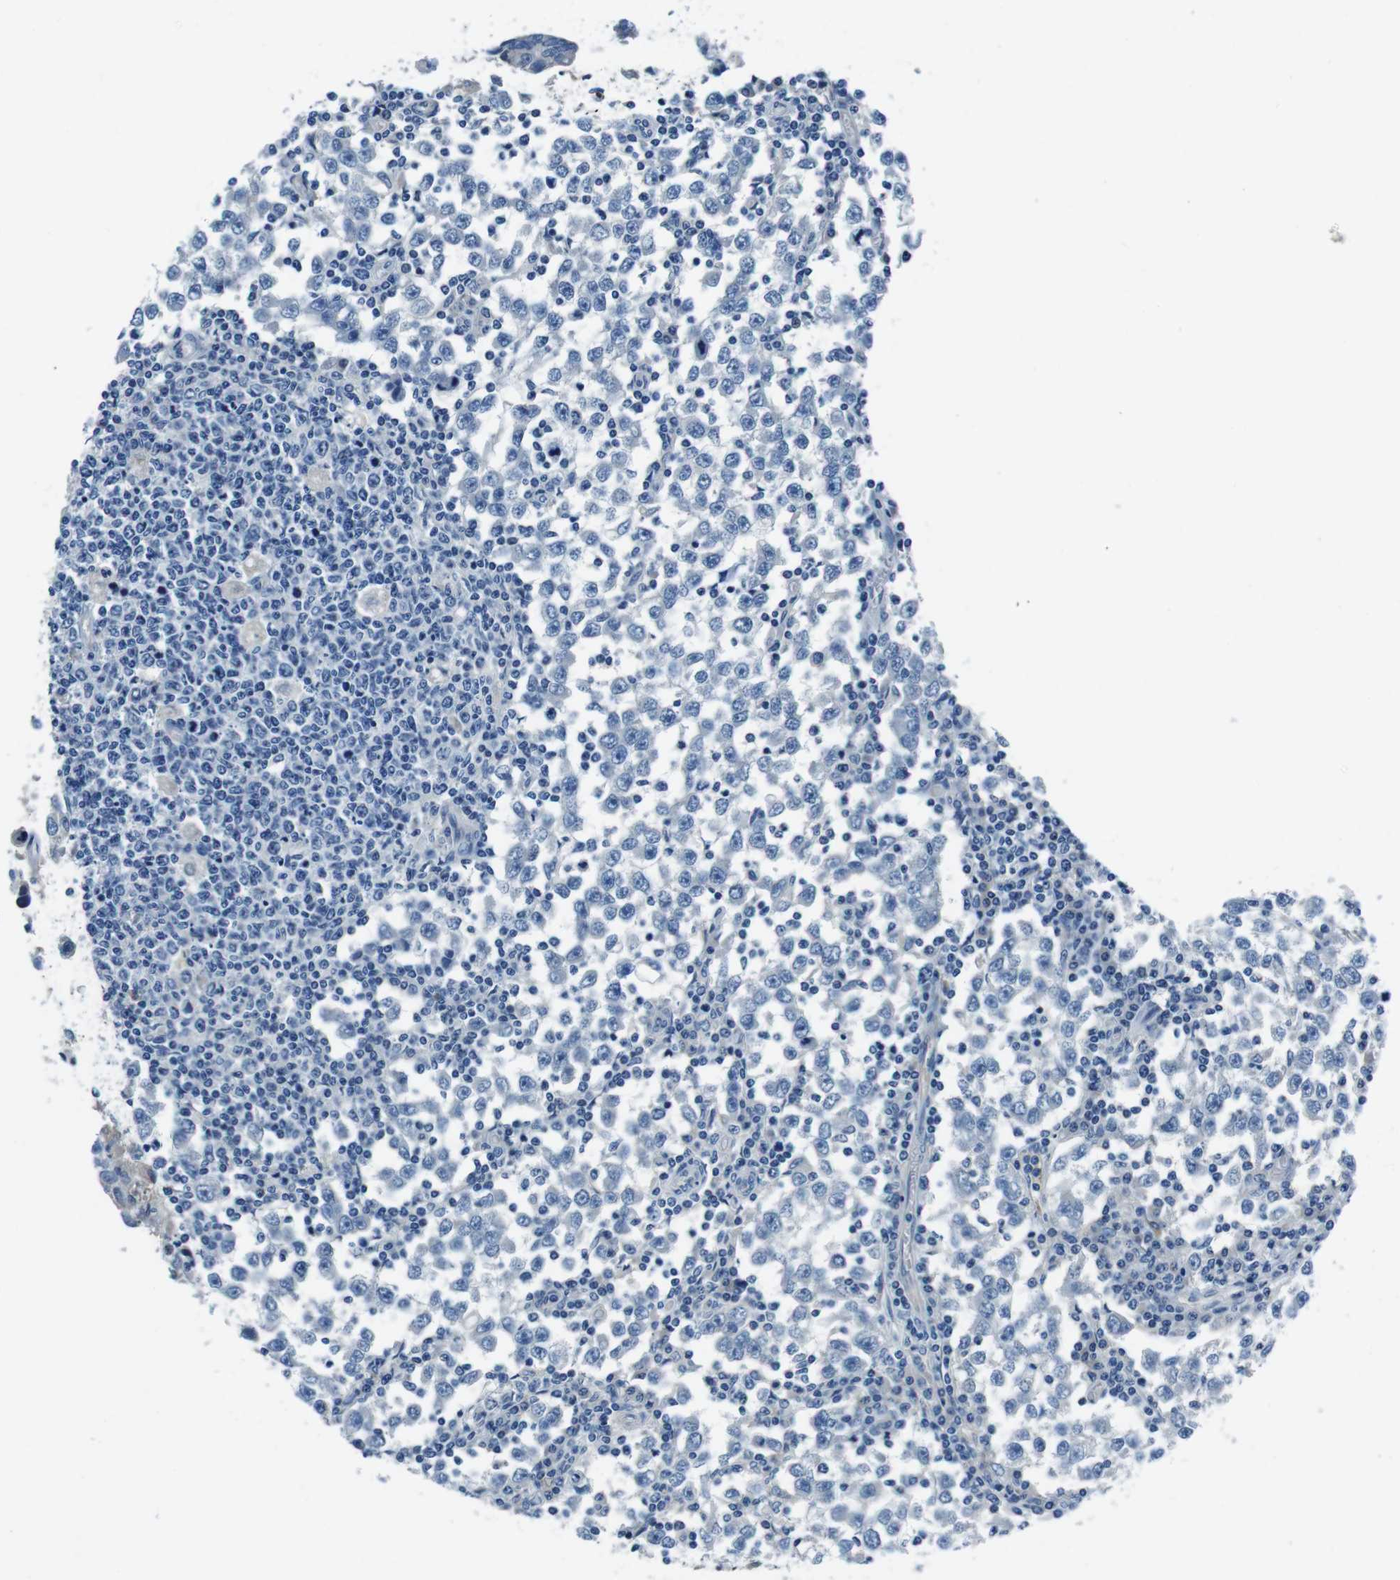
{"staining": {"intensity": "negative", "quantity": "none", "location": "none"}, "tissue": "testis cancer", "cell_type": "Tumor cells", "image_type": "cancer", "snomed": [{"axis": "morphology", "description": "Seminoma, NOS"}, {"axis": "topography", "description": "Testis"}], "caption": "This image is of testis cancer (seminoma) stained with IHC to label a protein in brown with the nuclei are counter-stained blue. There is no staining in tumor cells. (DAB (3,3'-diaminobenzidine) immunohistochemistry with hematoxylin counter stain).", "gene": "CASQ1", "patient": {"sex": "male", "age": 65}}